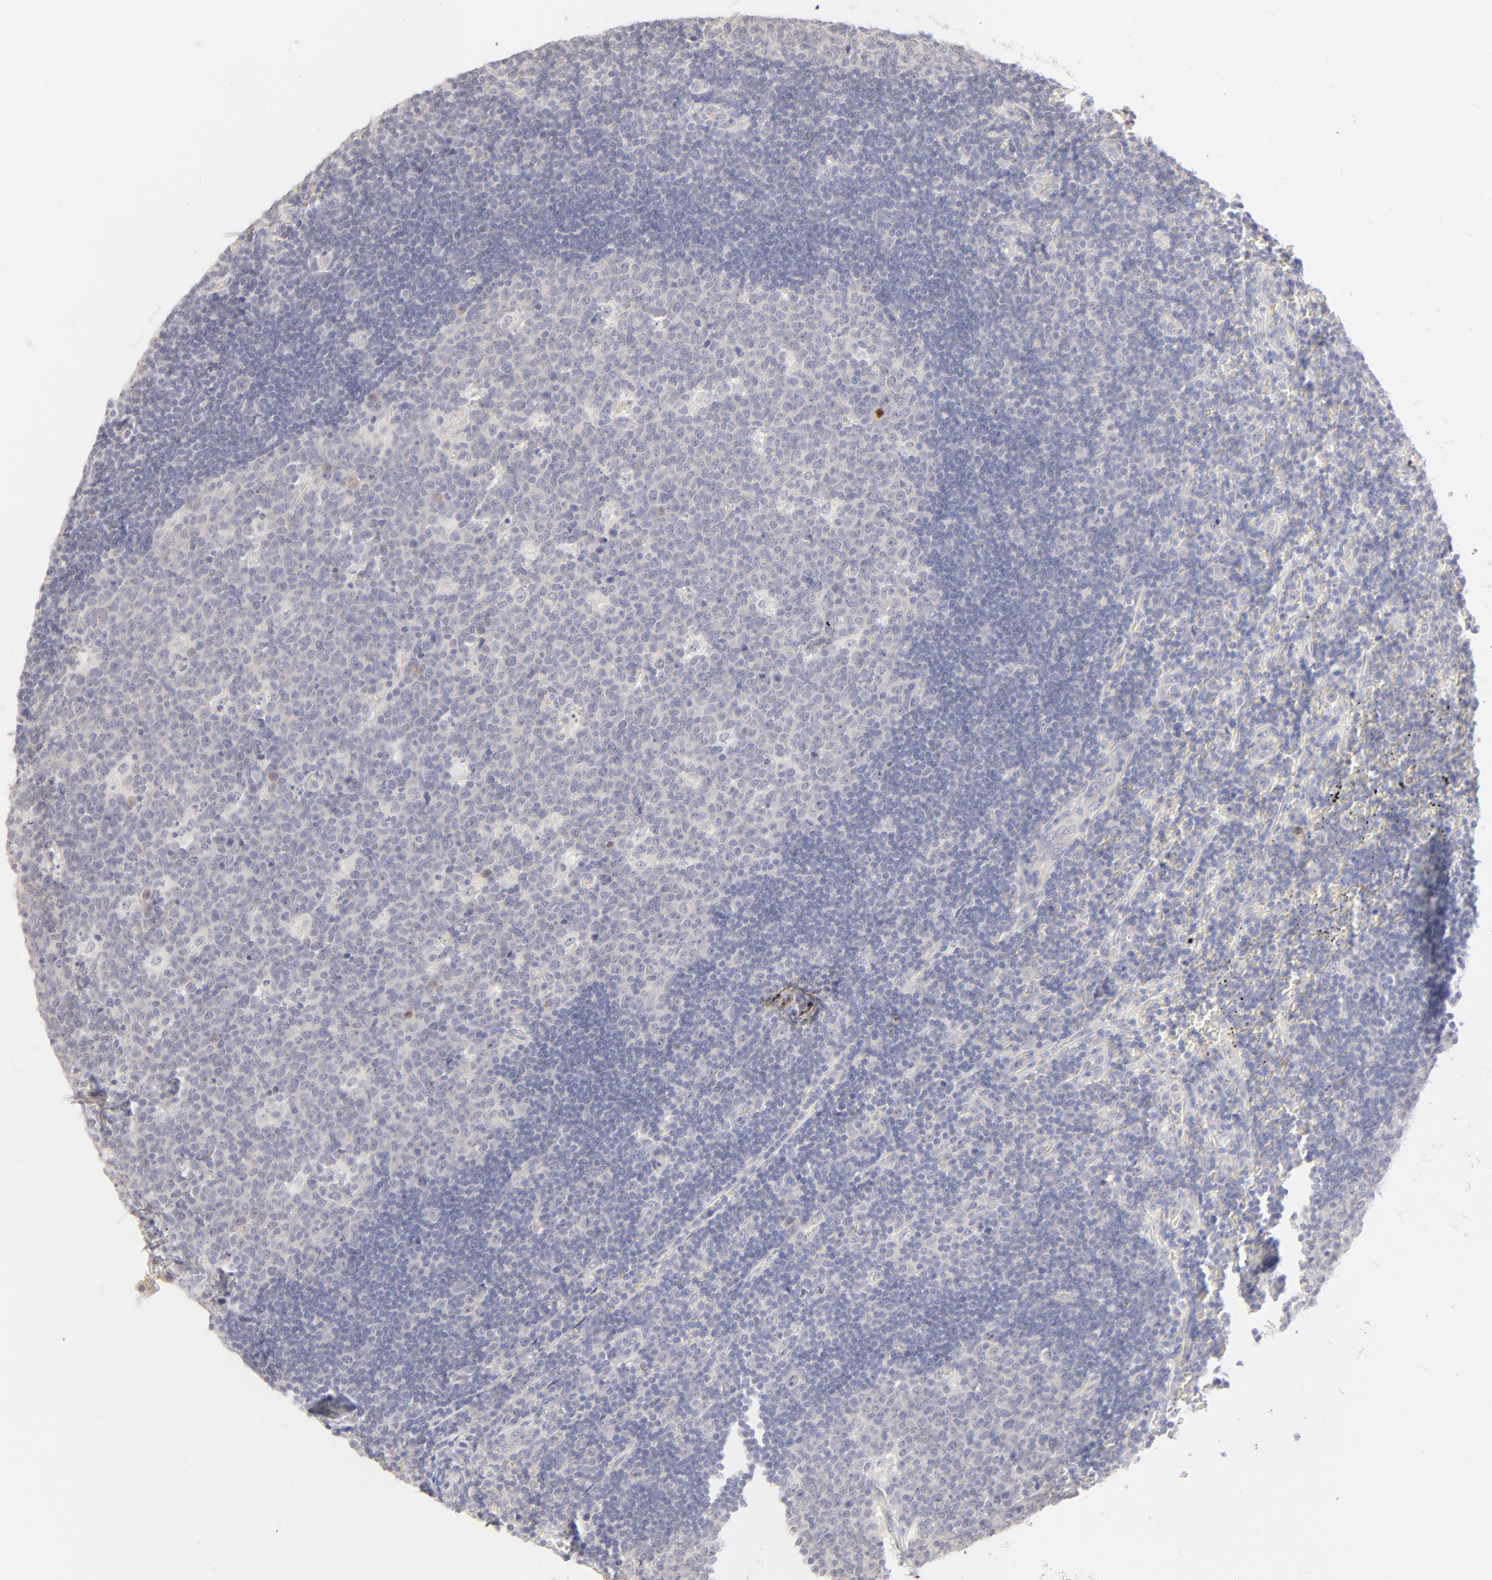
{"staining": {"intensity": "negative", "quantity": "none", "location": "none"}, "tissue": "lymph node", "cell_type": "Germinal center cells", "image_type": "normal", "snomed": [{"axis": "morphology", "description": "Normal tissue, NOS"}, {"axis": "topography", "description": "Lymph node"}, {"axis": "topography", "description": "Salivary gland"}], "caption": "IHC histopathology image of benign lymph node: human lymph node stained with DAB (3,3'-diaminobenzidine) exhibits no significant protein positivity in germinal center cells.", "gene": "NKX2", "patient": {"sex": "male", "age": 8}}